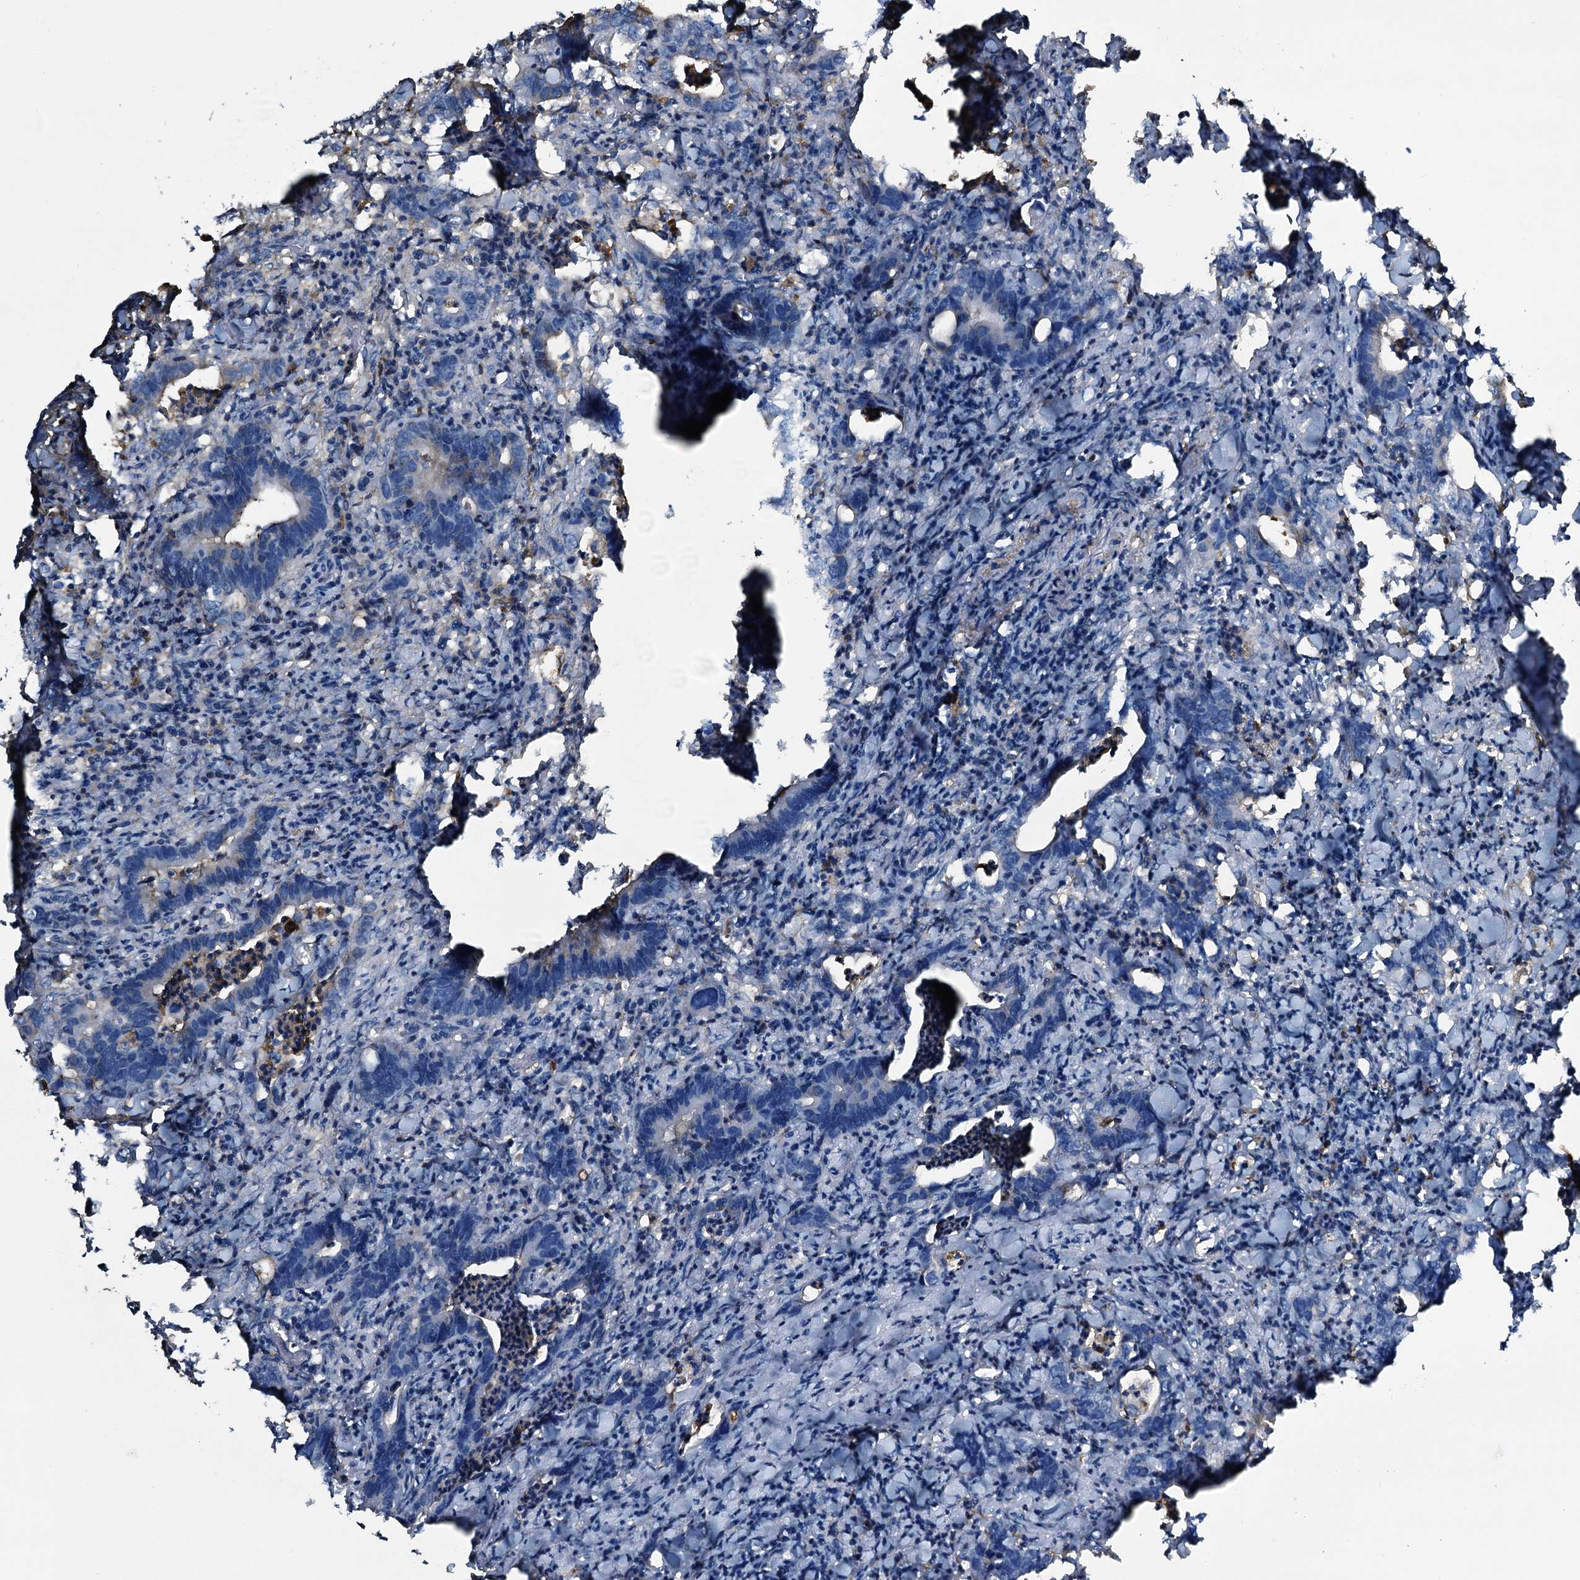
{"staining": {"intensity": "negative", "quantity": "none", "location": "none"}, "tissue": "colorectal cancer", "cell_type": "Tumor cells", "image_type": "cancer", "snomed": [{"axis": "morphology", "description": "Adenocarcinoma, NOS"}, {"axis": "topography", "description": "Colon"}], "caption": "An immunohistochemistry photomicrograph of adenocarcinoma (colorectal) is shown. There is no staining in tumor cells of adenocarcinoma (colorectal).", "gene": "EDN1", "patient": {"sex": "female", "age": 75}}